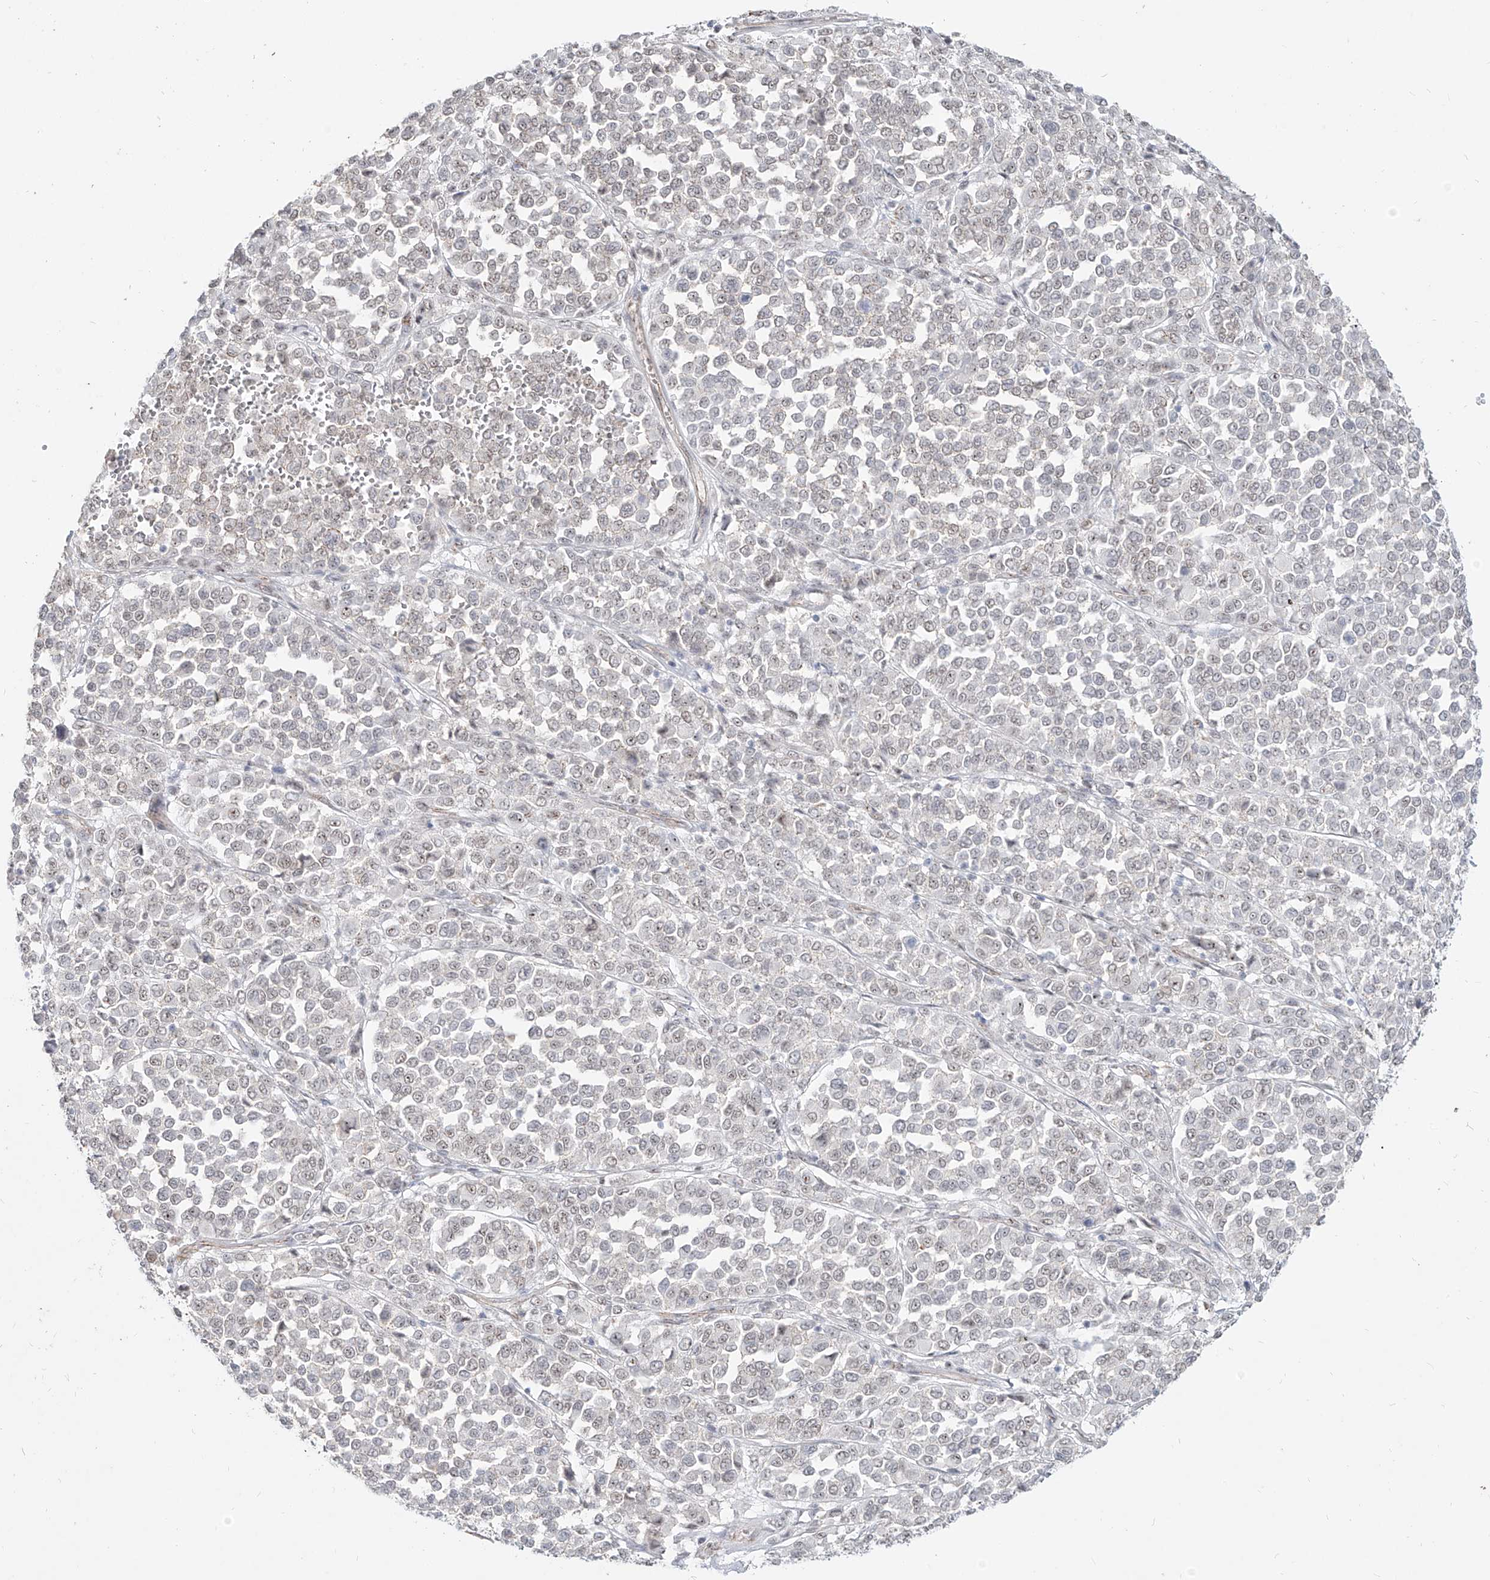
{"staining": {"intensity": "negative", "quantity": "none", "location": "none"}, "tissue": "melanoma", "cell_type": "Tumor cells", "image_type": "cancer", "snomed": [{"axis": "morphology", "description": "Malignant melanoma, Metastatic site"}, {"axis": "topography", "description": "Pancreas"}], "caption": "Human malignant melanoma (metastatic site) stained for a protein using immunohistochemistry displays no staining in tumor cells.", "gene": "ZNF710", "patient": {"sex": "female", "age": 30}}